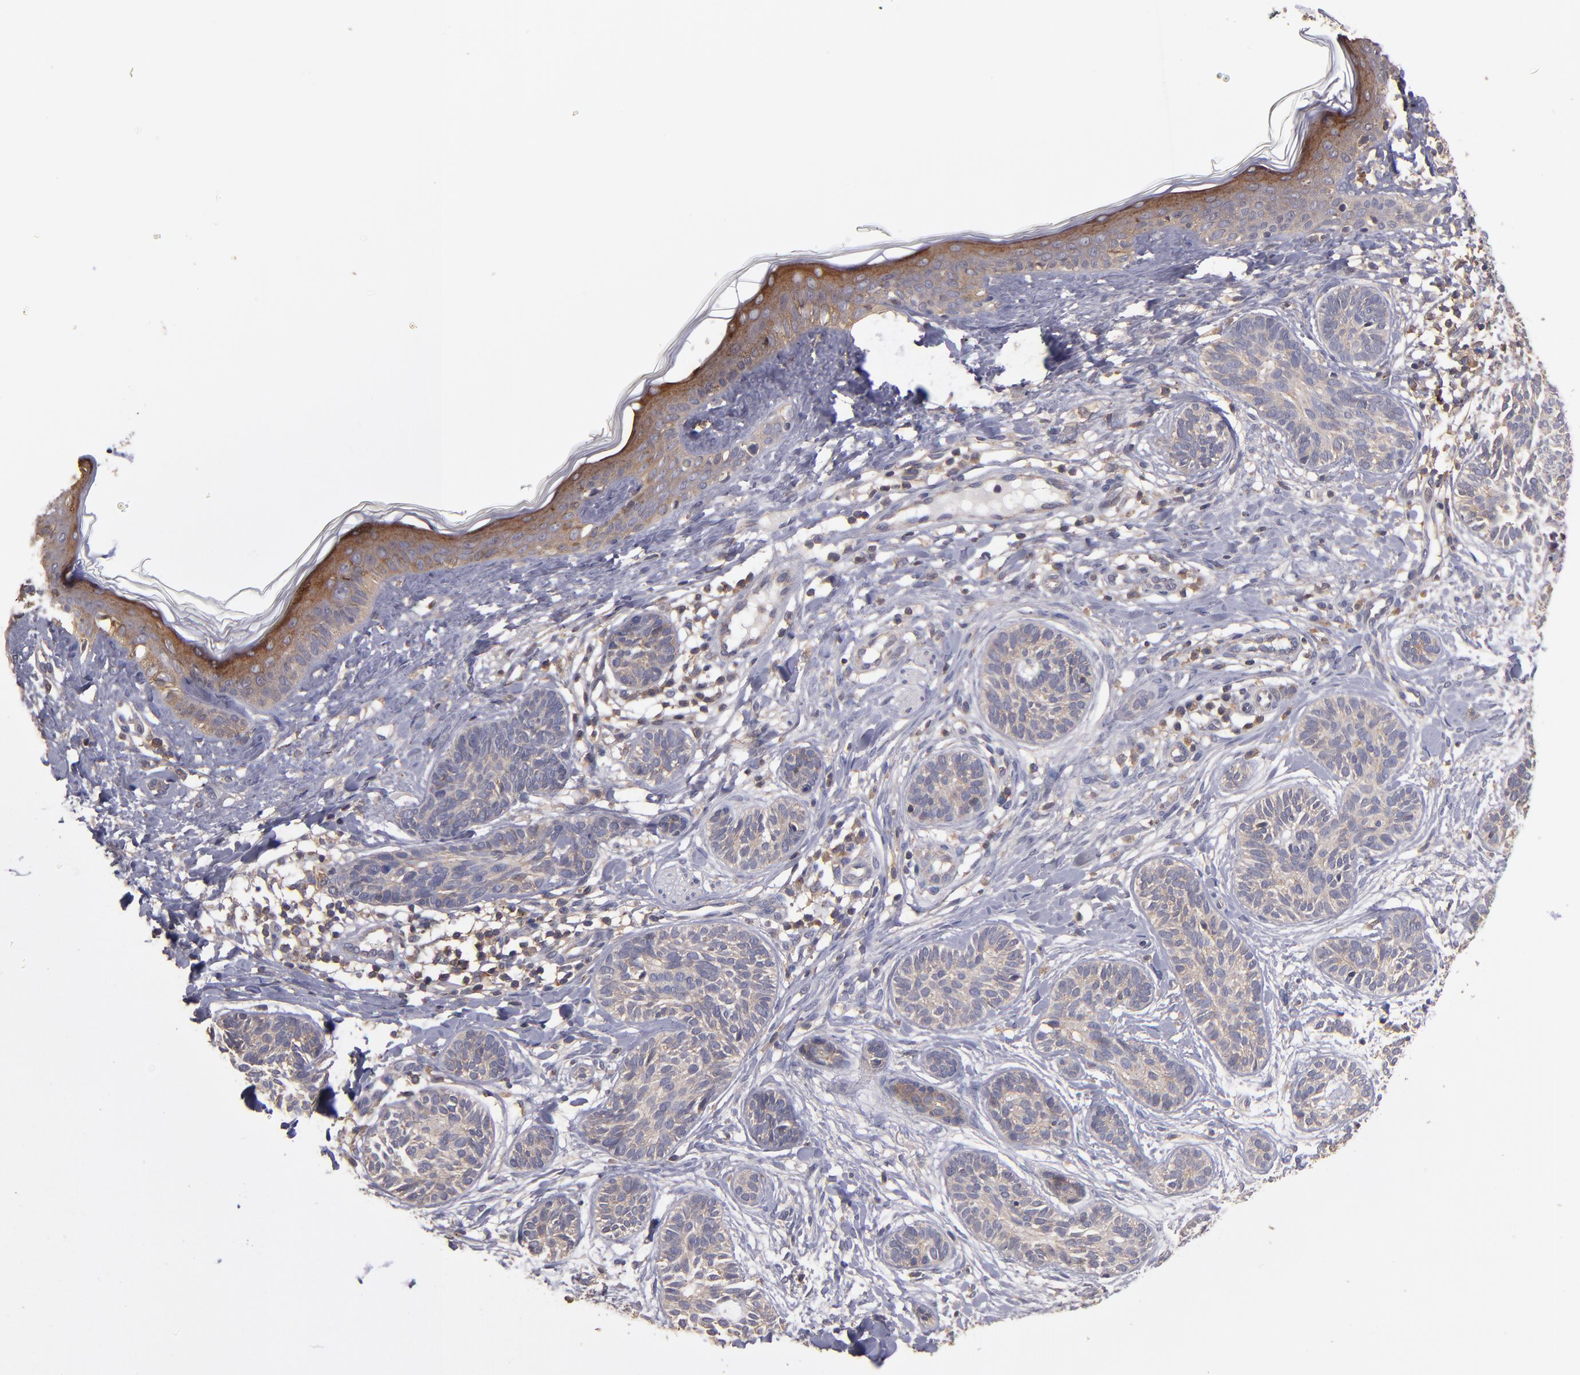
{"staining": {"intensity": "weak", "quantity": "25%-75%", "location": "cytoplasmic/membranous"}, "tissue": "skin cancer", "cell_type": "Tumor cells", "image_type": "cancer", "snomed": [{"axis": "morphology", "description": "Normal tissue, NOS"}, {"axis": "morphology", "description": "Basal cell carcinoma"}, {"axis": "topography", "description": "Skin"}], "caption": "Approximately 25%-75% of tumor cells in human skin cancer display weak cytoplasmic/membranous protein positivity as visualized by brown immunohistochemical staining.", "gene": "NF2", "patient": {"sex": "male", "age": 63}}